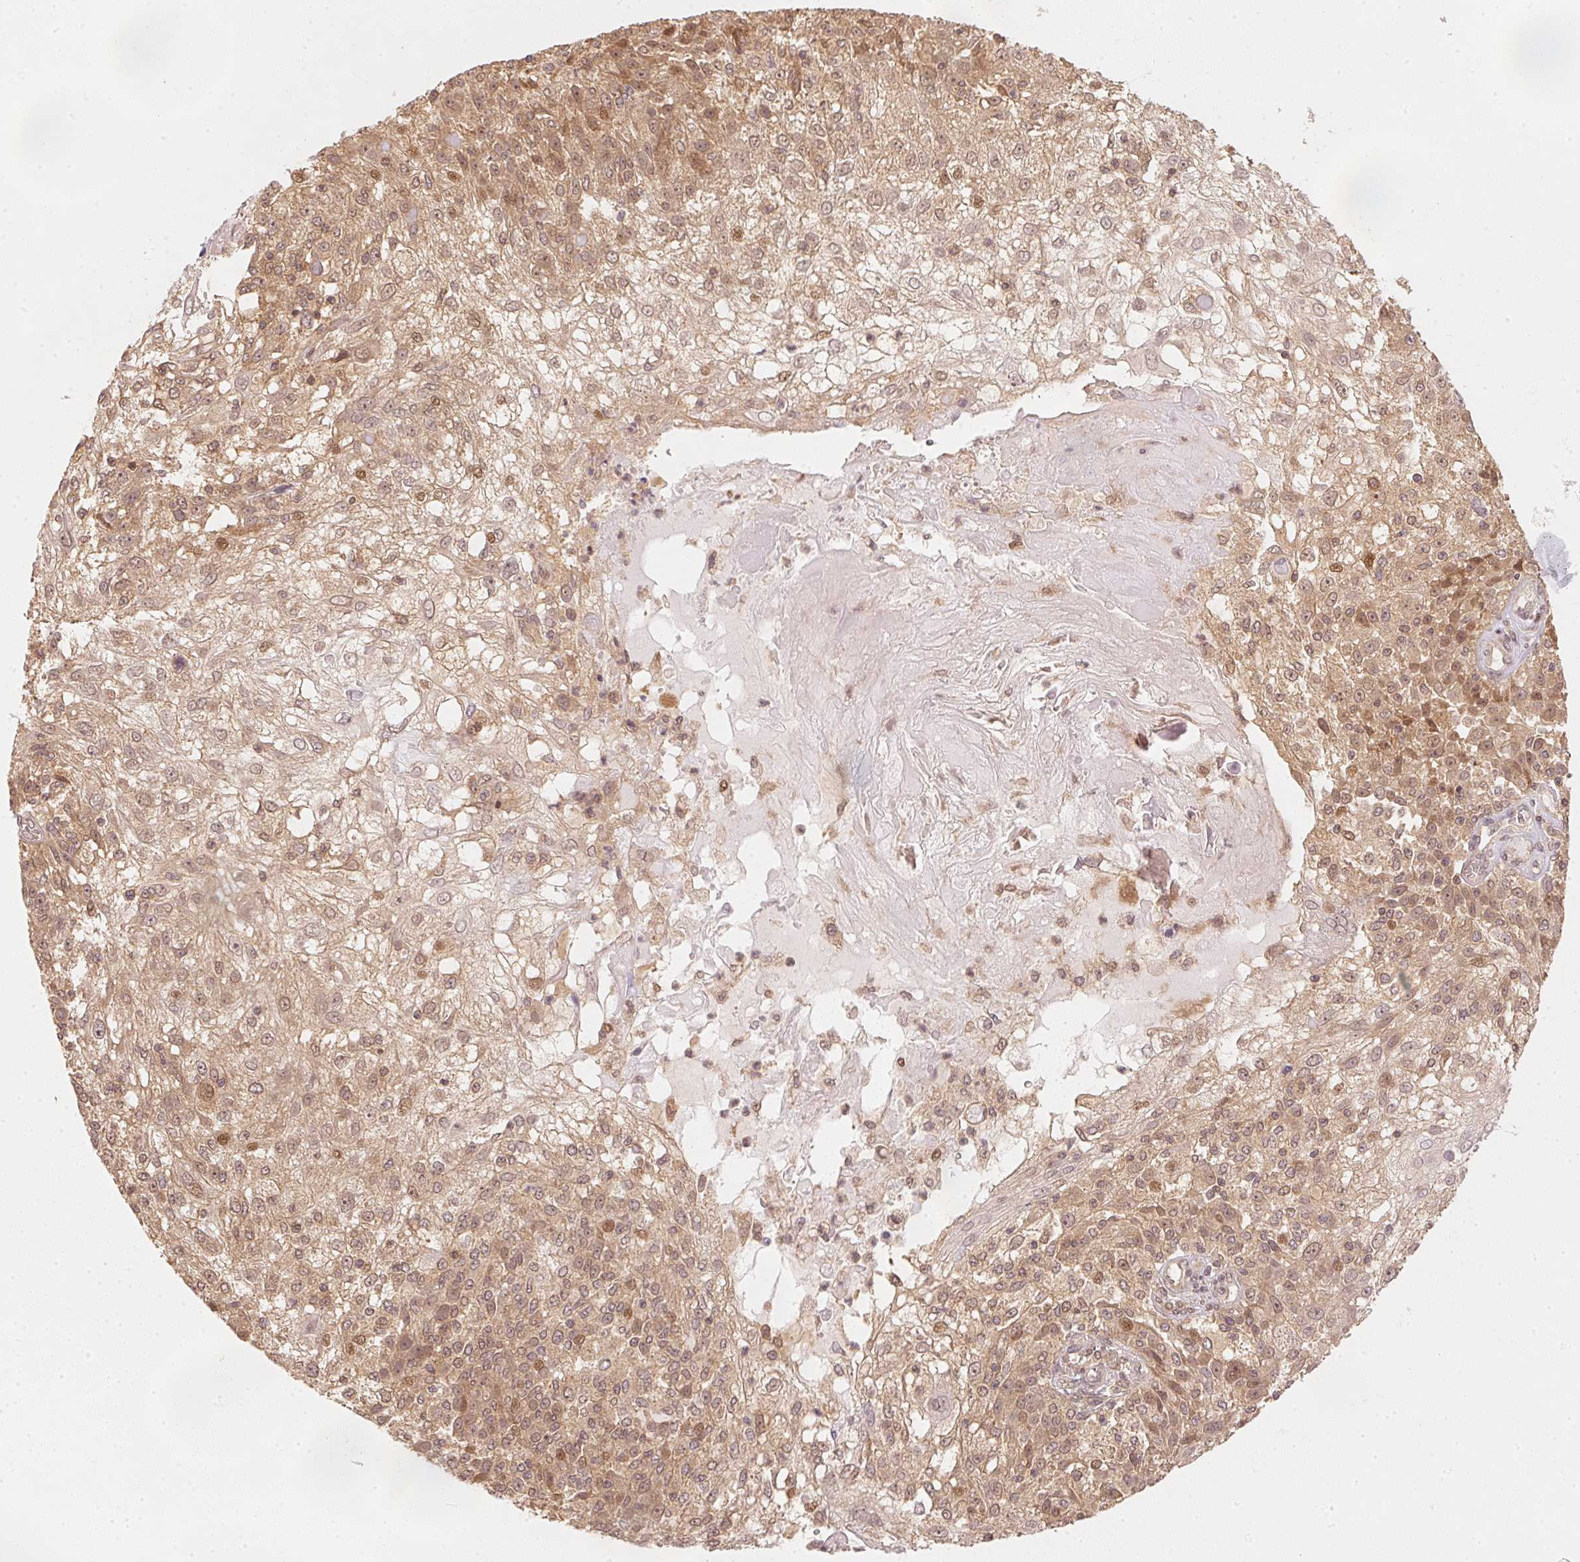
{"staining": {"intensity": "moderate", "quantity": ">75%", "location": "cytoplasmic/membranous,nuclear"}, "tissue": "skin cancer", "cell_type": "Tumor cells", "image_type": "cancer", "snomed": [{"axis": "morphology", "description": "Normal tissue, NOS"}, {"axis": "morphology", "description": "Squamous cell carcinoma, NOS"}, {"axis": "topography", "description": "Skin"}], "caption": "Skin cancer stained with IHC demonstrates moderate cytoplasmic/membranous and nuclear expression in approximately >75% of tumor cells.", "gene": "UBE2L3", "patient": {"sex": "female", "age": 83}}